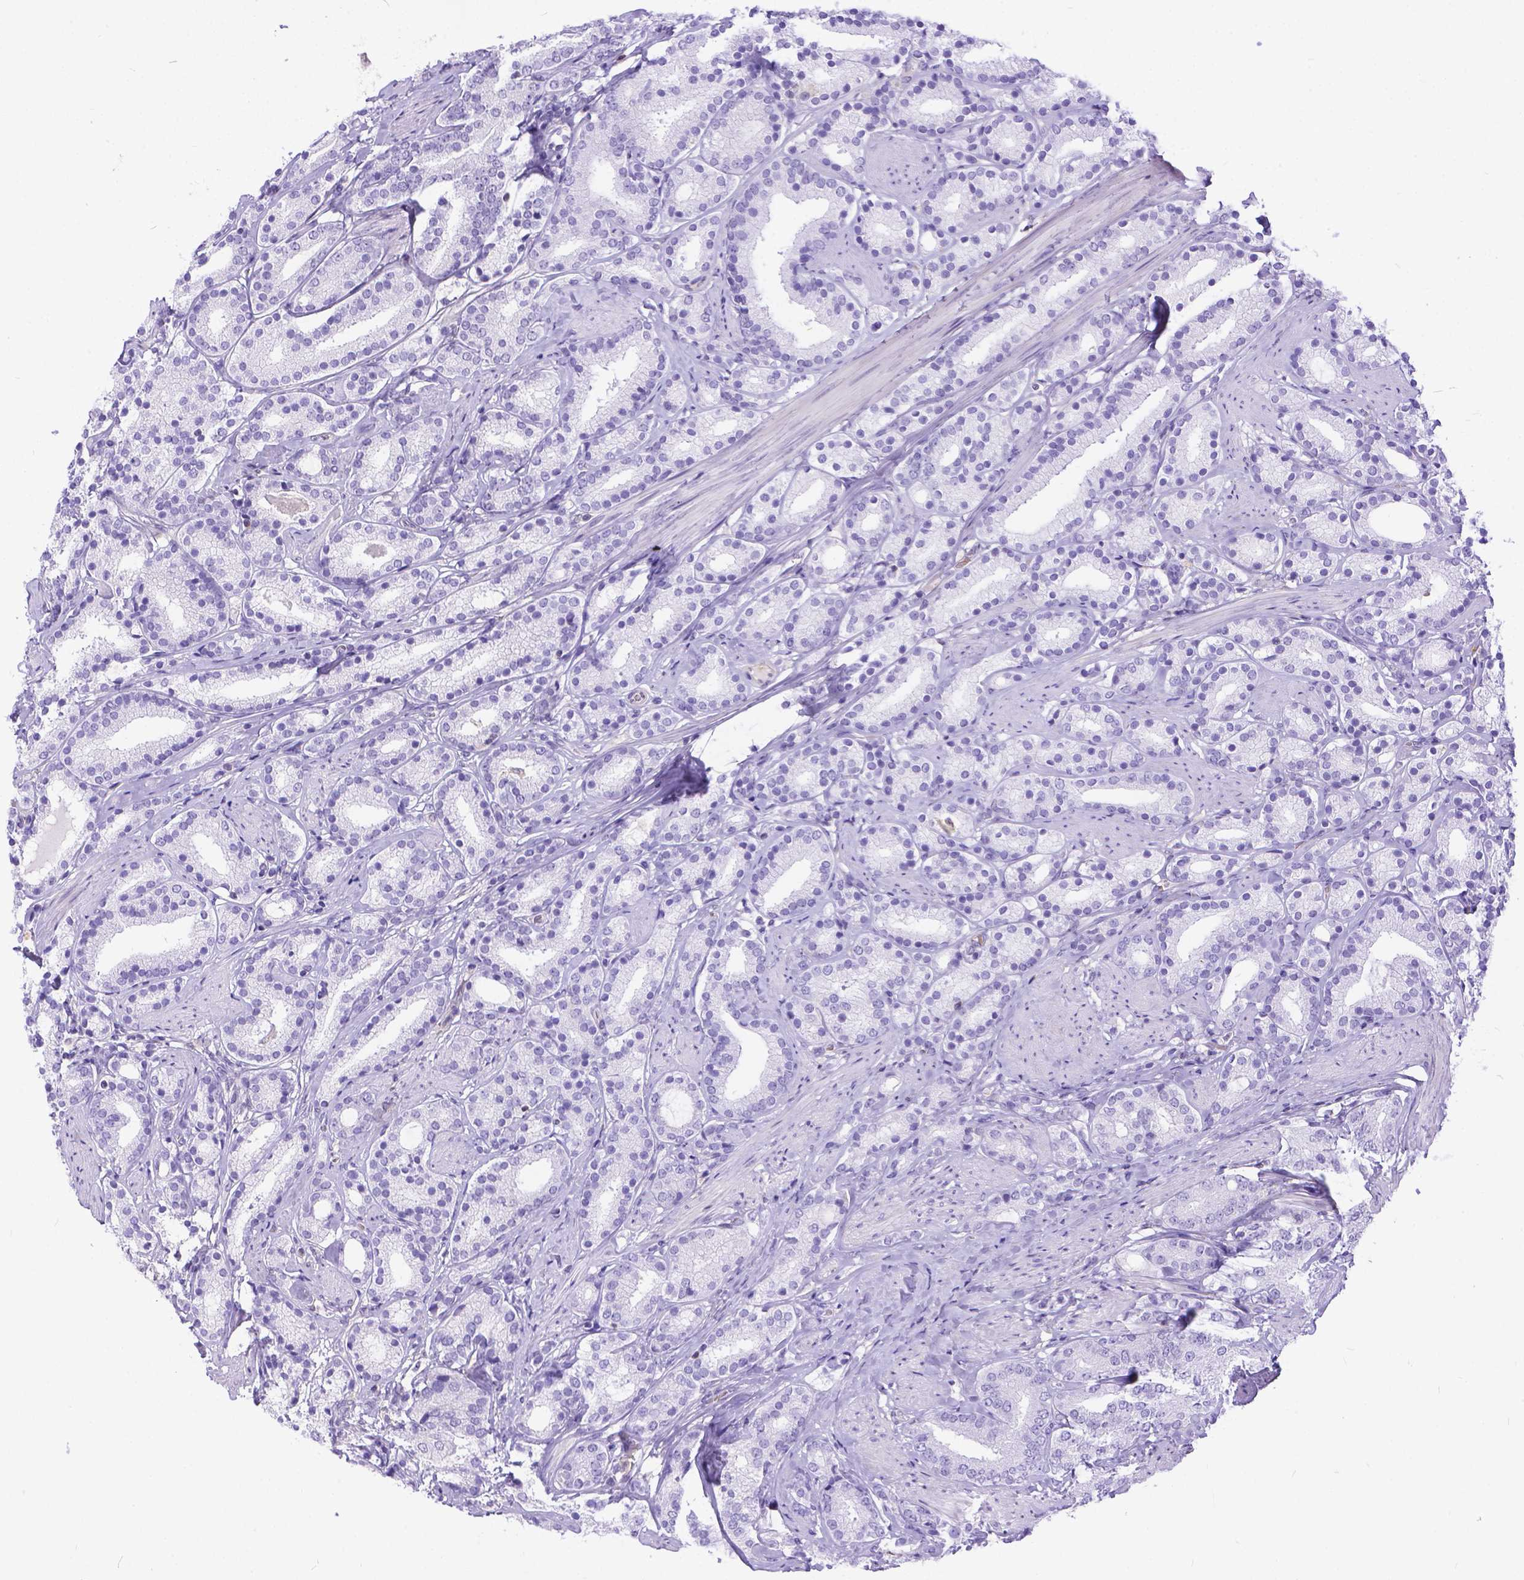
{"staining": {"intensity": "negative", "quantity": "none", "location": "none"}, "tissue": "prostate cancer", "cell_type": "Tumor cells", "image_type": "cancer", "snomed": [{"axis": "morphology", "description": "Adenocarcinoma, High grade"}, {"axis": "topography", "description": "Prostate"}], "caption": "DAB (3,3'-diaminobenzidine) immunohistochemical staining of prostate high-grade adenocarcinoma reveals no significant staining in tumor cells.", "gene": "TMEM169", "patient": {"sex": "male", "age": 63}}